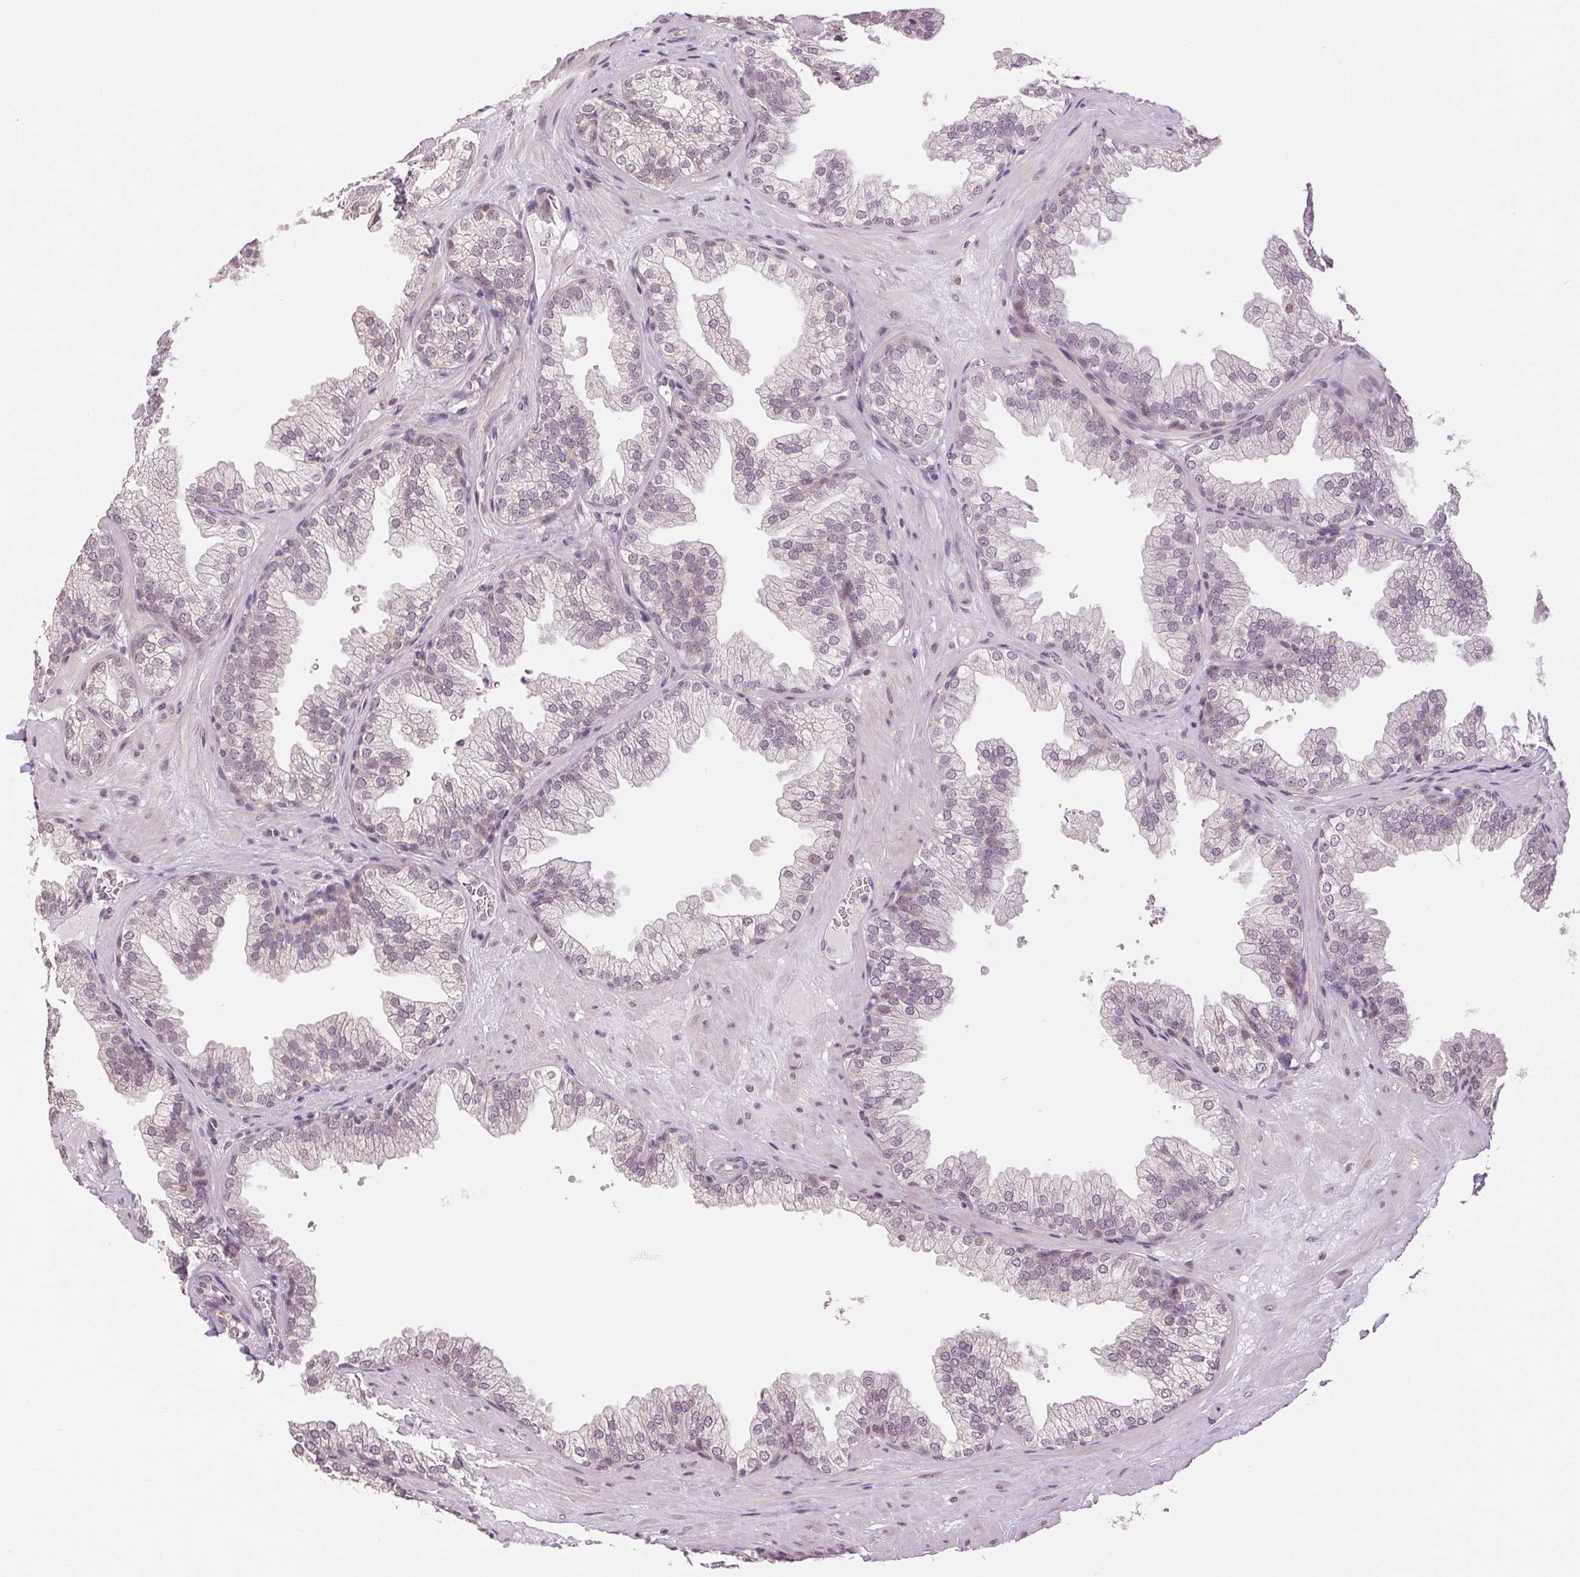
{"staining": {"intensity": "weak", "quantity": "<25%", "location": "nuclear"}, "tissue": "prostate", "cell_type": "Glandular cells", "image_type": "normal", "snomed": [{"axis": "morphology", "description": "Normal tissue, NOS"}, {"axis": "topography", "description": "Prostate"}], "caption": "This image is of benign prostate stained with IHC to label a protein in brown with the nuclei are counter-stained blue. There is no staining in glandular cells.", "gene": "PLCB1", "patient": {"sex": "male", "age": 37}}